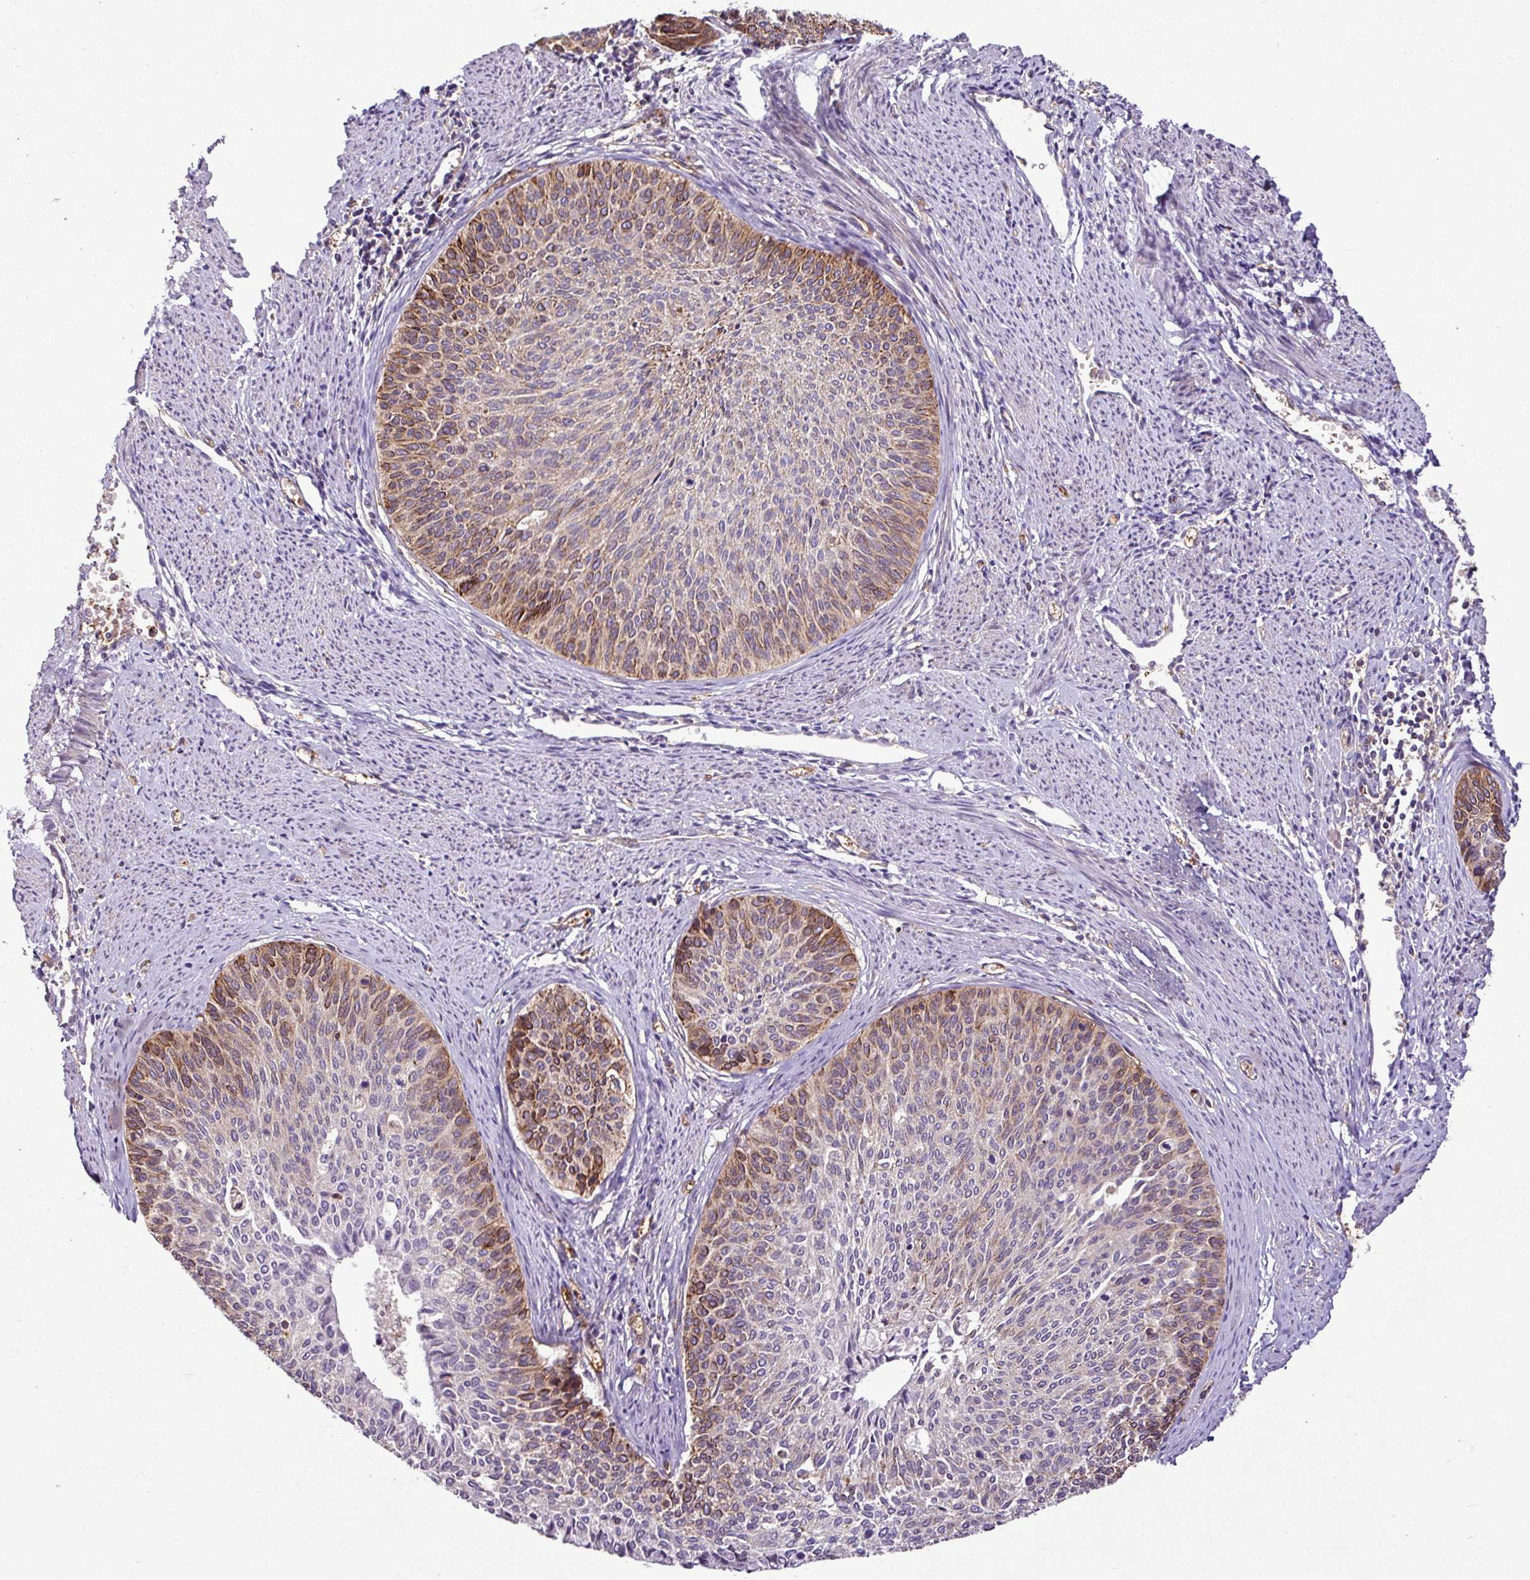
{"staining": {"intensity": "moderate", "quantity": "25%-75%", "location": "cytoplasmic/membranous"}, "tissue": "cervical cancer", "cell_type": "Tumor cells", "image_type": "cancer", "snomed": [{"axis": "morphology", "description": "Squamous cell carcinoma, NOS"}, {"axis": "topography", "description": "Cervix"}], "caption": "Immunohistochemistry of squamous cell carcinoma (cervical) reveals medium levels of moderate cytoplasmic/membranous positivity in approximately 25%-75% of tumor cells.", "gene": "ZNF106", "patient": {"sex": "female", "age": 55}}